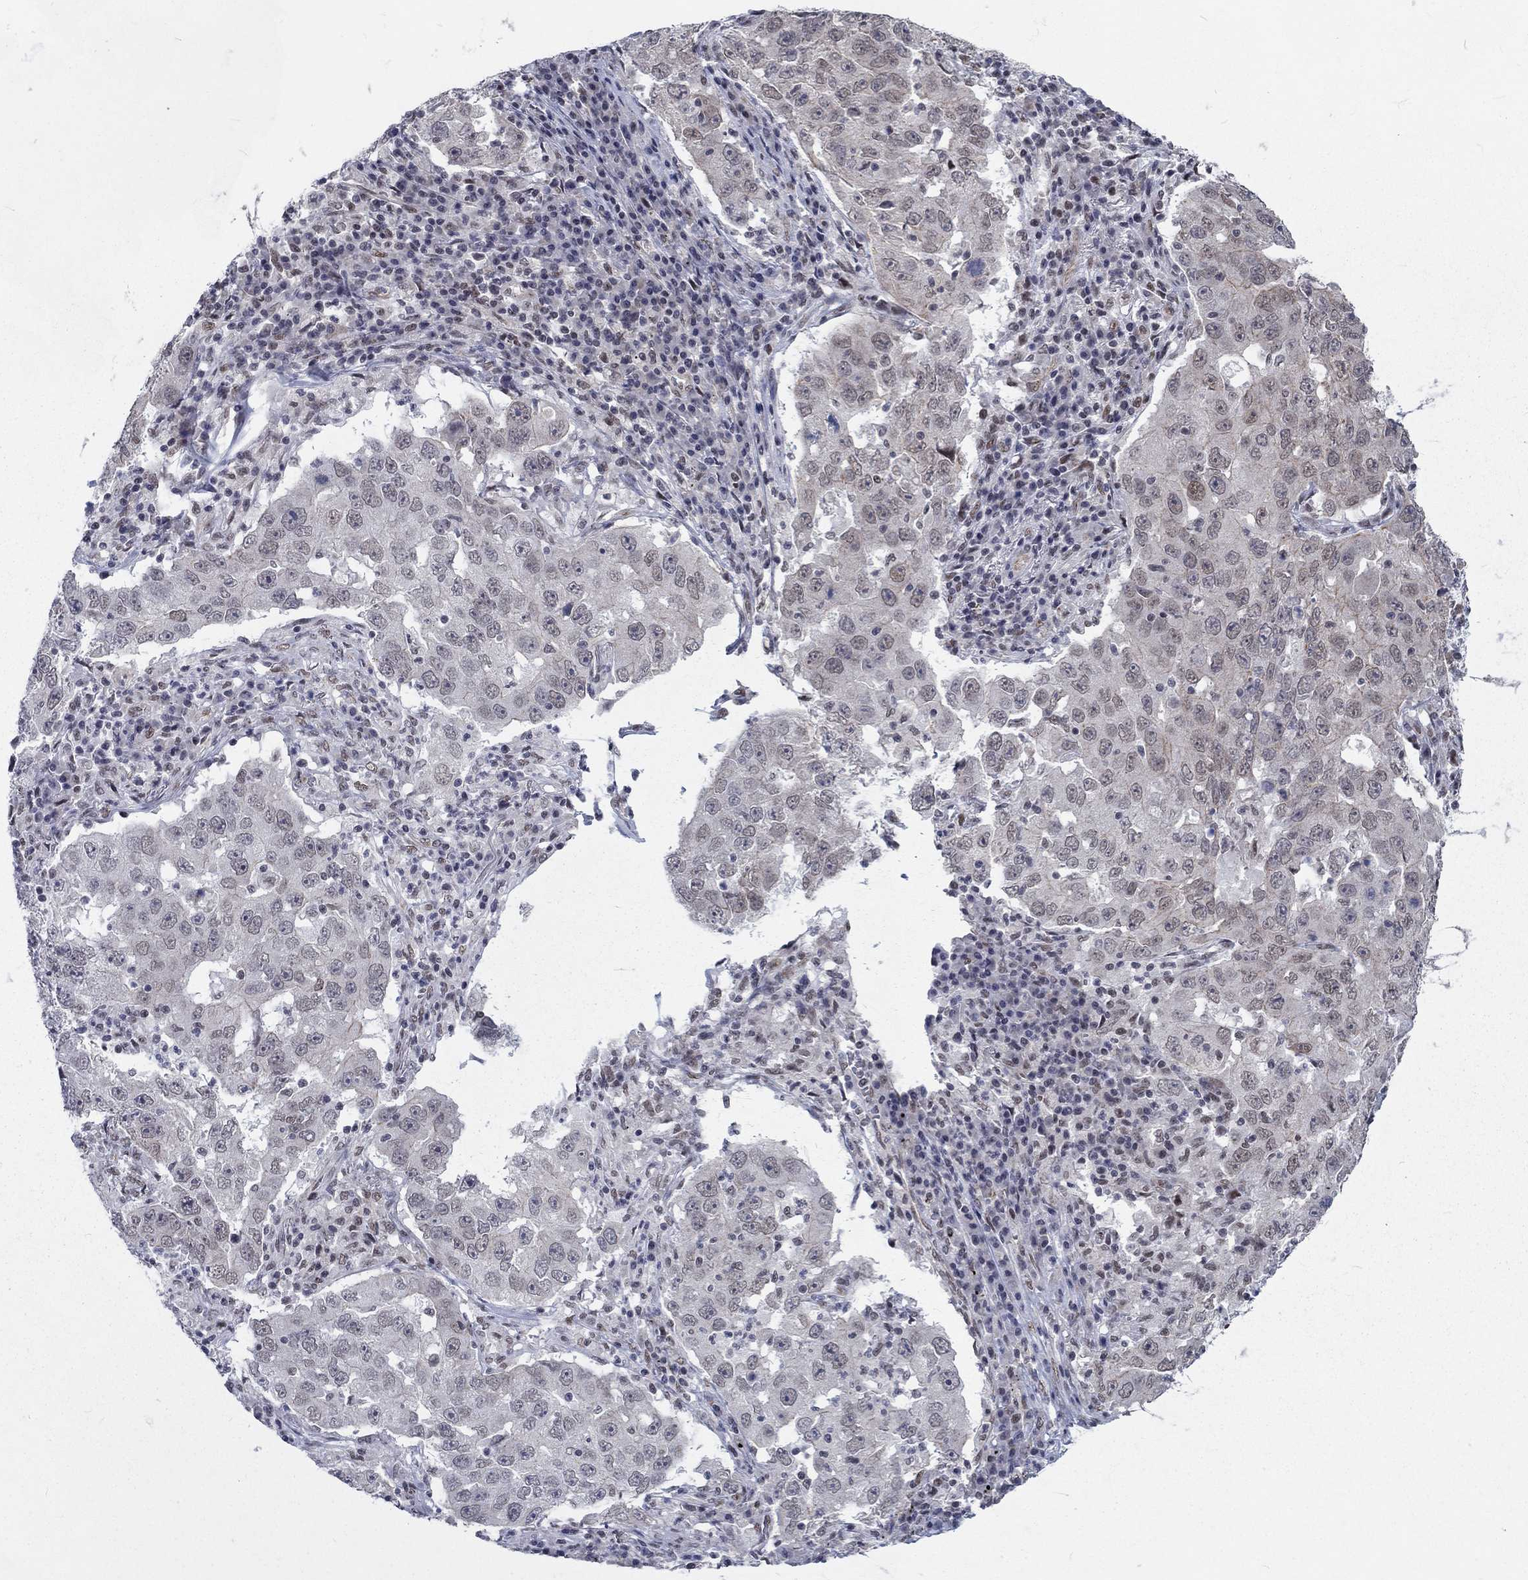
{"staining": {"intensity": "negative", "quantity": "none", "location": "none"}, "tissue": "lung cancer", "cell_type": "Tumor cells", "image_type": "cancer", "snomed": [{"axis": "morphology", "description": "Adenocarcinoma, NOS"}, {"axis": "topography", "description": "Lung"}], "caption": "Immunohistochemistry (IHC) micrograph of adenocarcinoma (lung) stained for a protein (brown), which demonstrates no positivity in tumor cells. Brightfield microscopy of immunohistochemistry stained with DAB (brown) and hematoxylin (blue), captured at high magnification.", "gene": "ZBED1", "patient": {"sex": "male", "age": 73}}